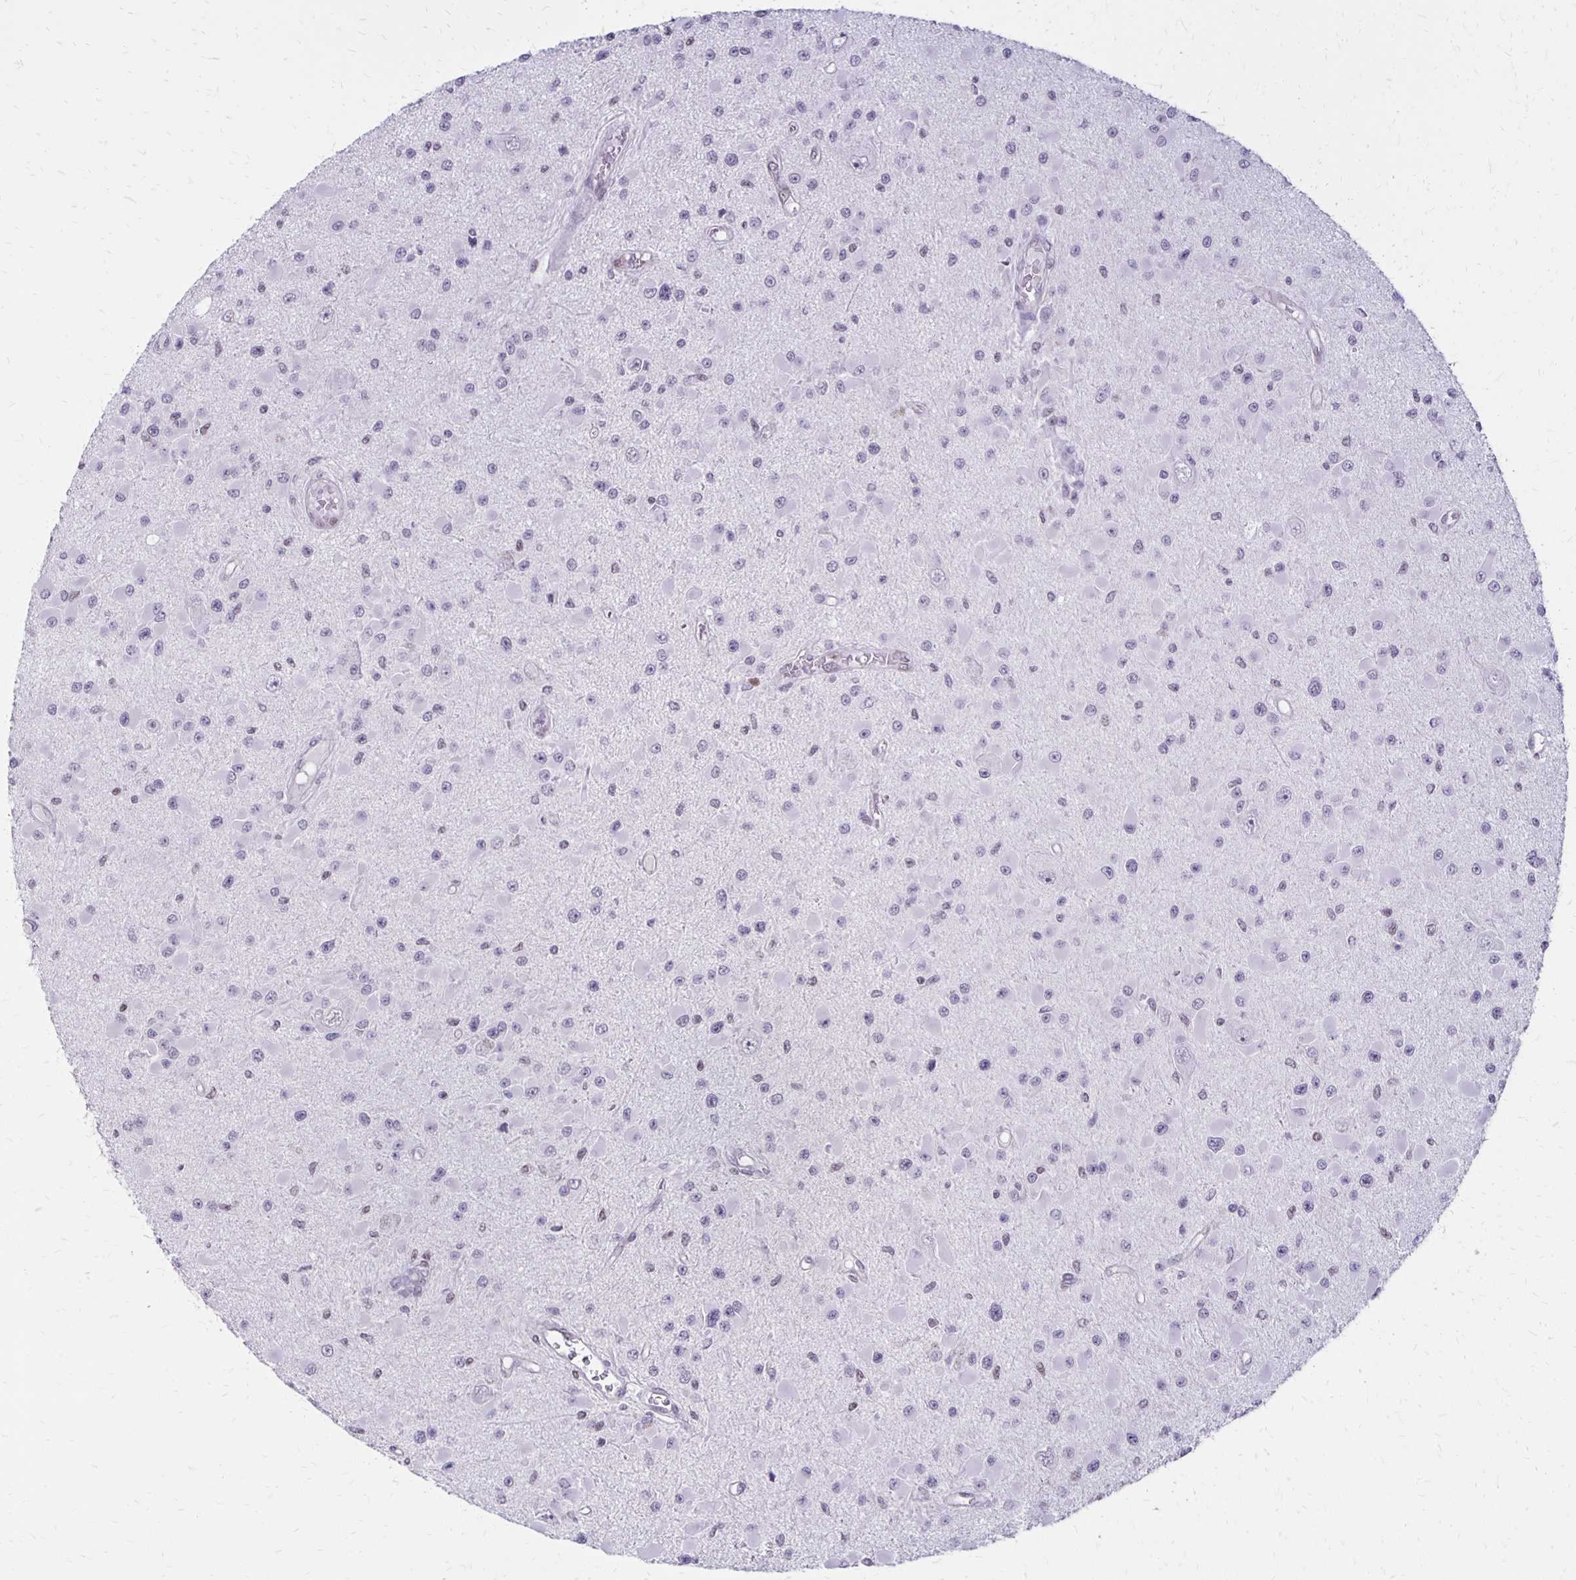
{"staining": {"intensity": "negative", "quantity": "none", "location": "none"}, "tissue": "glioma", "cell_type": "Tumor cells", "image_type": "cancer", "snomed": [{"axis": "morphology", "description": "Glioma, malignant, High grade"}, {"axis": "topography", "description": "Brain"}], "caption": "Immunohistochemistry (IHC) micrograph of neoplastic tissue: high-grade glioma (malignant) stained with DAB displays no significant protein positivity in tumor cells.", "gene": "DDB2", "patient": {"sex": "male", "age": 54}}